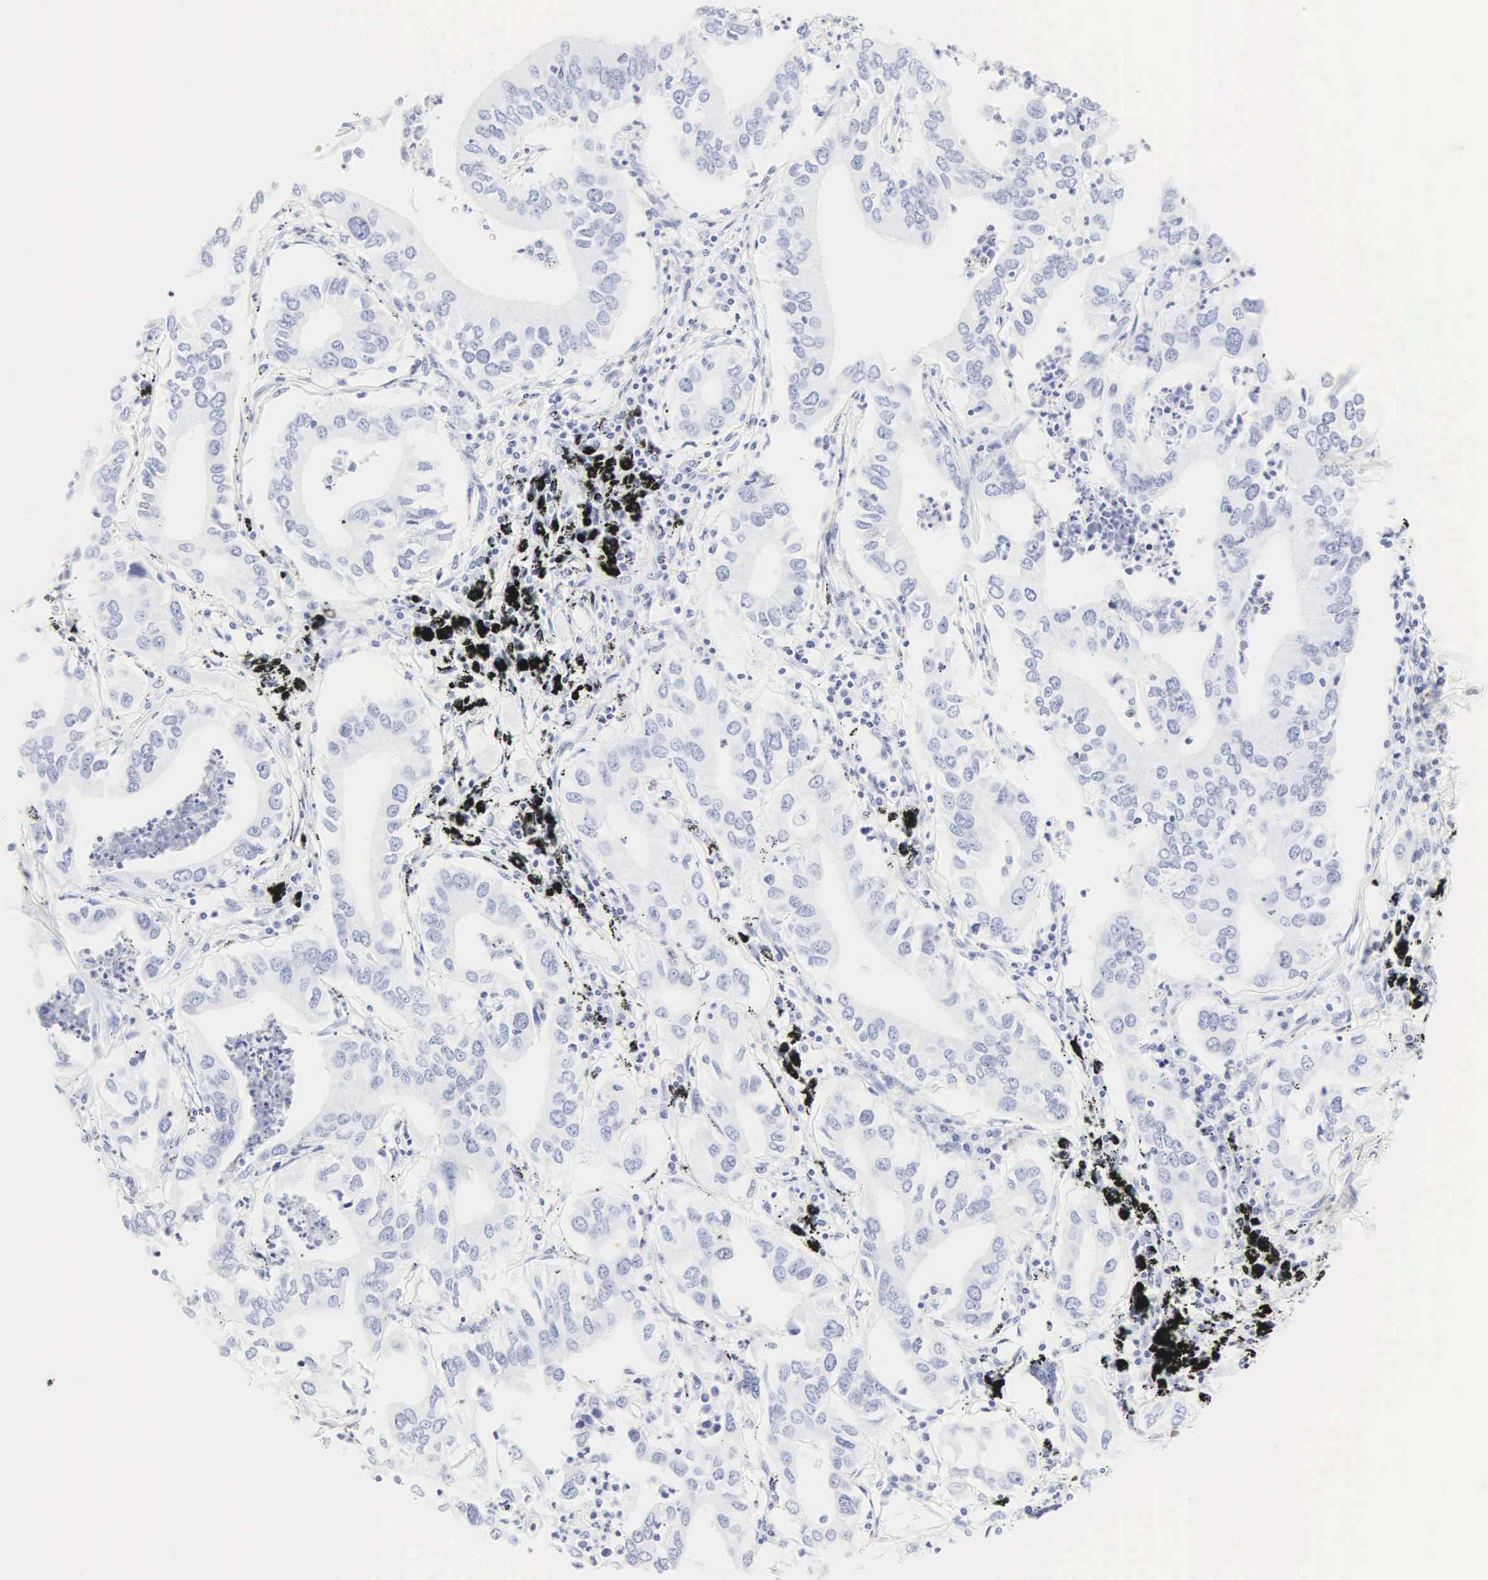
{"staining": {"intensity": "negative", "quantity": "none", "location": "none"}, "tissue": "lung cancer", "cell_type": "Tumor cells", "image_type": "cancer", "snomed": [{"axis": "morphology", "description": "Adenocarcinoma, NOS"}, {"axis": "topography", "description": "Lung"}], "caption": "This is an immunohistochemistry histopathology image of human lung cancer (adenocarcinoma). There is no staining in tumor cells.", "gene": "CGB3", "patient": {"sex": "male", "age": 48}}